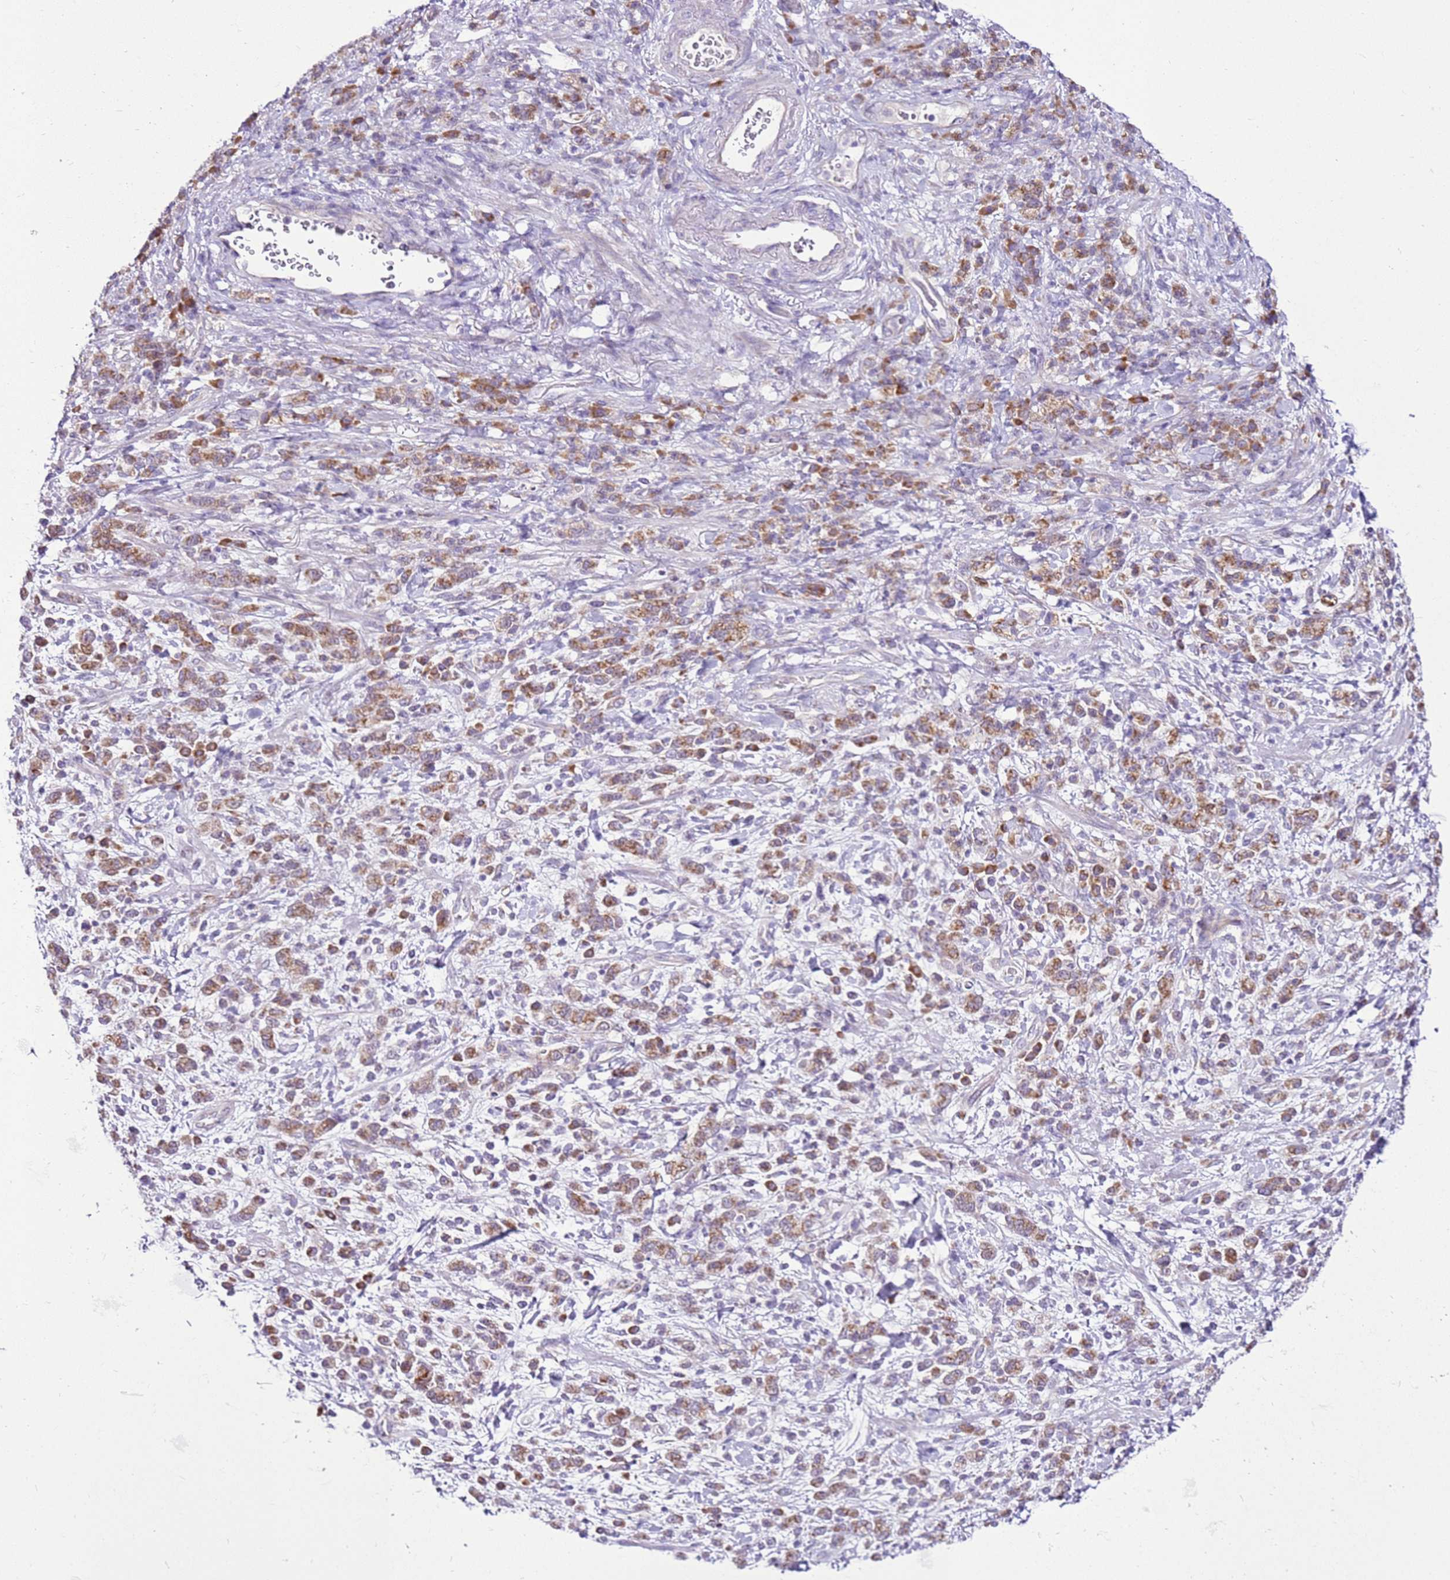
{"staining": {"intensity": "moderate", "quantity": ">75%", "location": "cytoplasmic/membranous"}, "tissue": "stomach cancer", "cell_type": "Tumor cells", "image_type": "cancer", "snomed": [{"axis": "morphology", "description": "Adenocarcinoma, NOS"}, {"axis": "topography", "description": "Stomach"}], "caption": "Immunohistochemistry (IHC) (DAB (3,3'-diaminobenzidine)) staining of adenocarcinoma (stomach) displays moderate cytoplasmic/membranous protein staining in approximately >75% of tumor cells. (brown staining indicates protein expression, while blue staining denotes nuclei).", "gene": "MRPL36", "patient": {"sex": "male", "age": 77}}